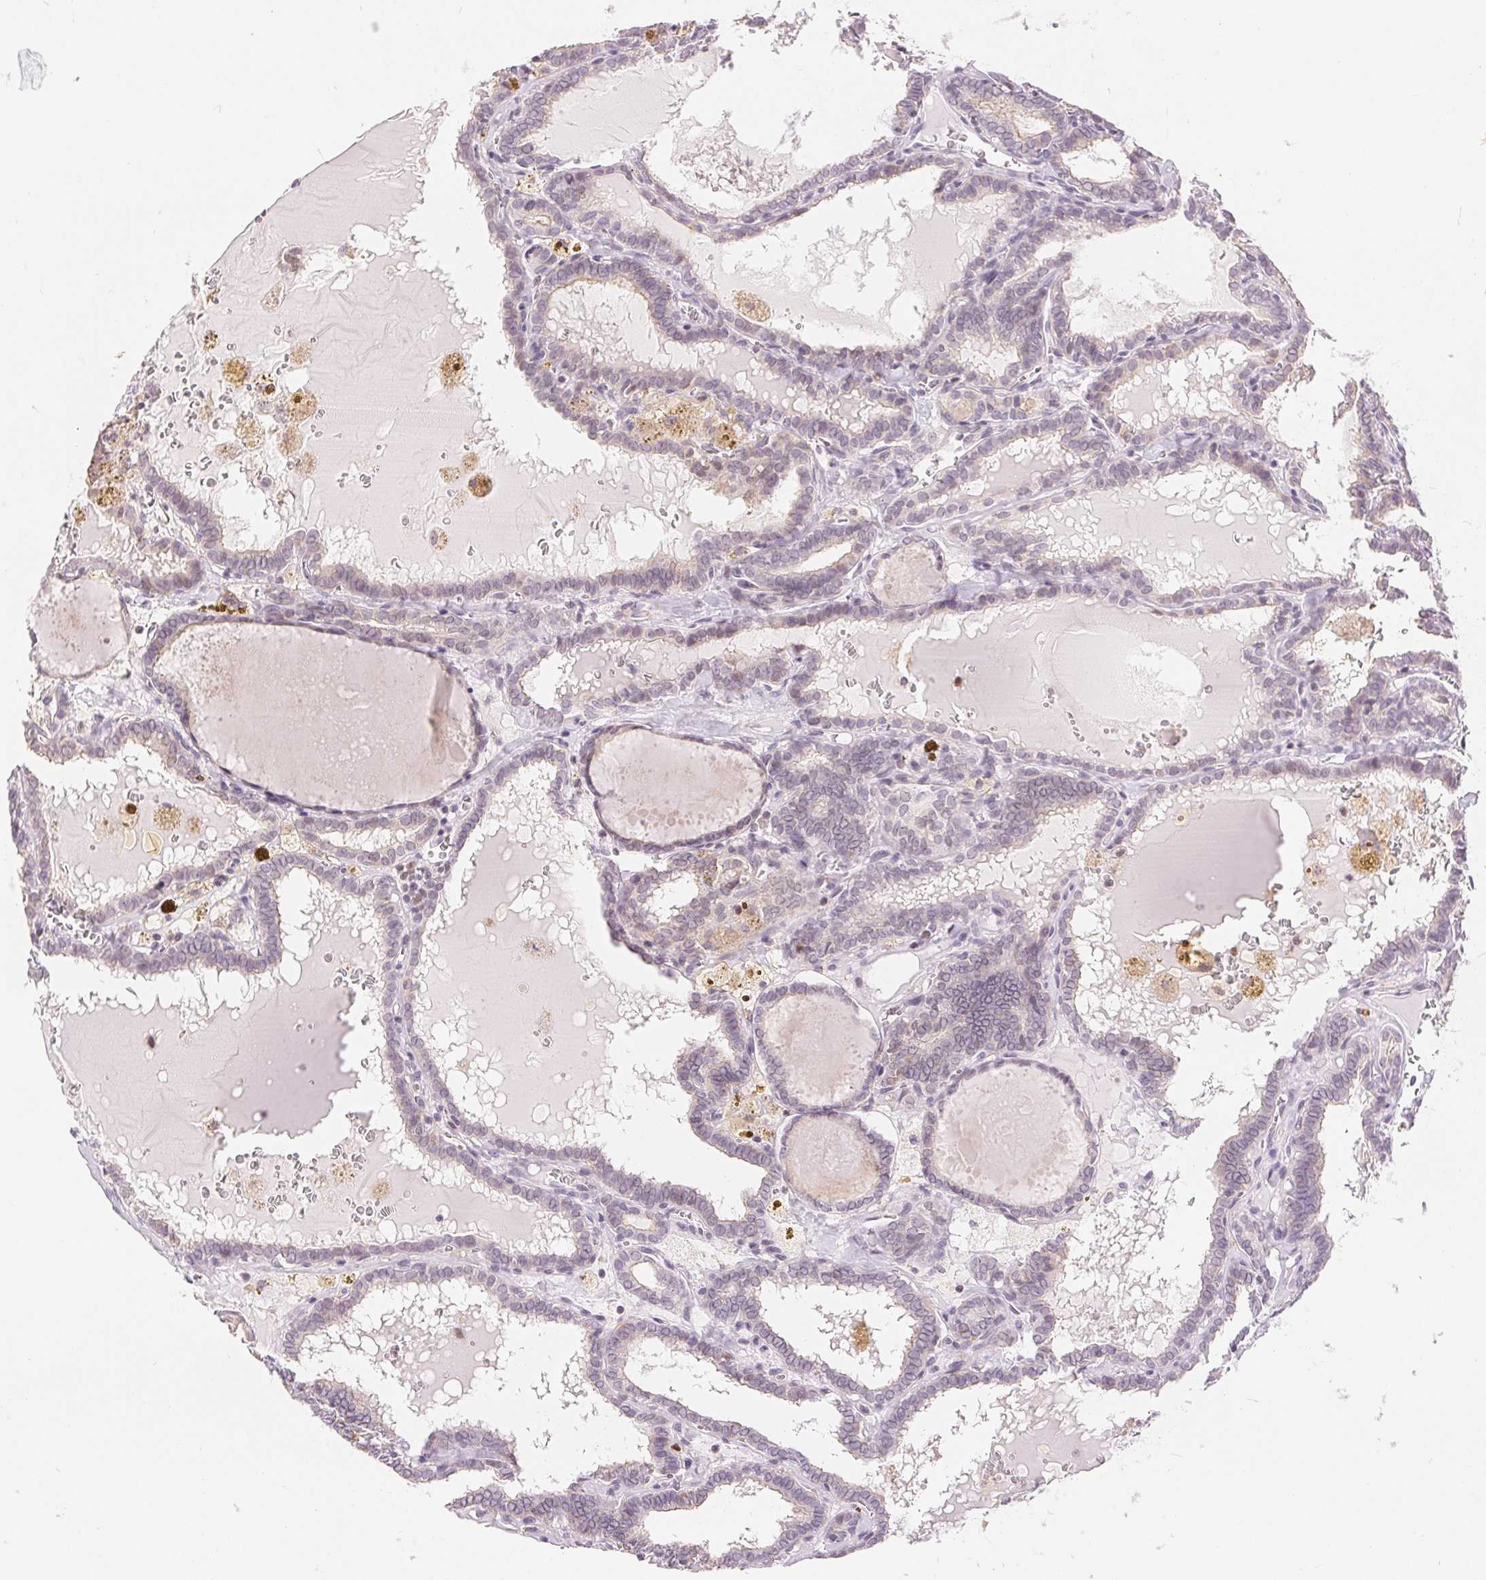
{"staining": {"intensity": "negative", "quantity": "none", "location": "none"}, "tissue": "thyroid cancer", "cell_type": "Tumor cells", "image_type": "cancer", "snomed": [{"axis": "morphology", "description": "Papillary adenocarcinoma, NOS"}, {"axis": "topography", "description": "Thyroid gland"}], "caption": "An image of human papillary adenocarcinoma (thyroid) is negative for staining in tumor cells.", "gene": "POU2F2", "patient": {"sex": "female", "age": 39}}